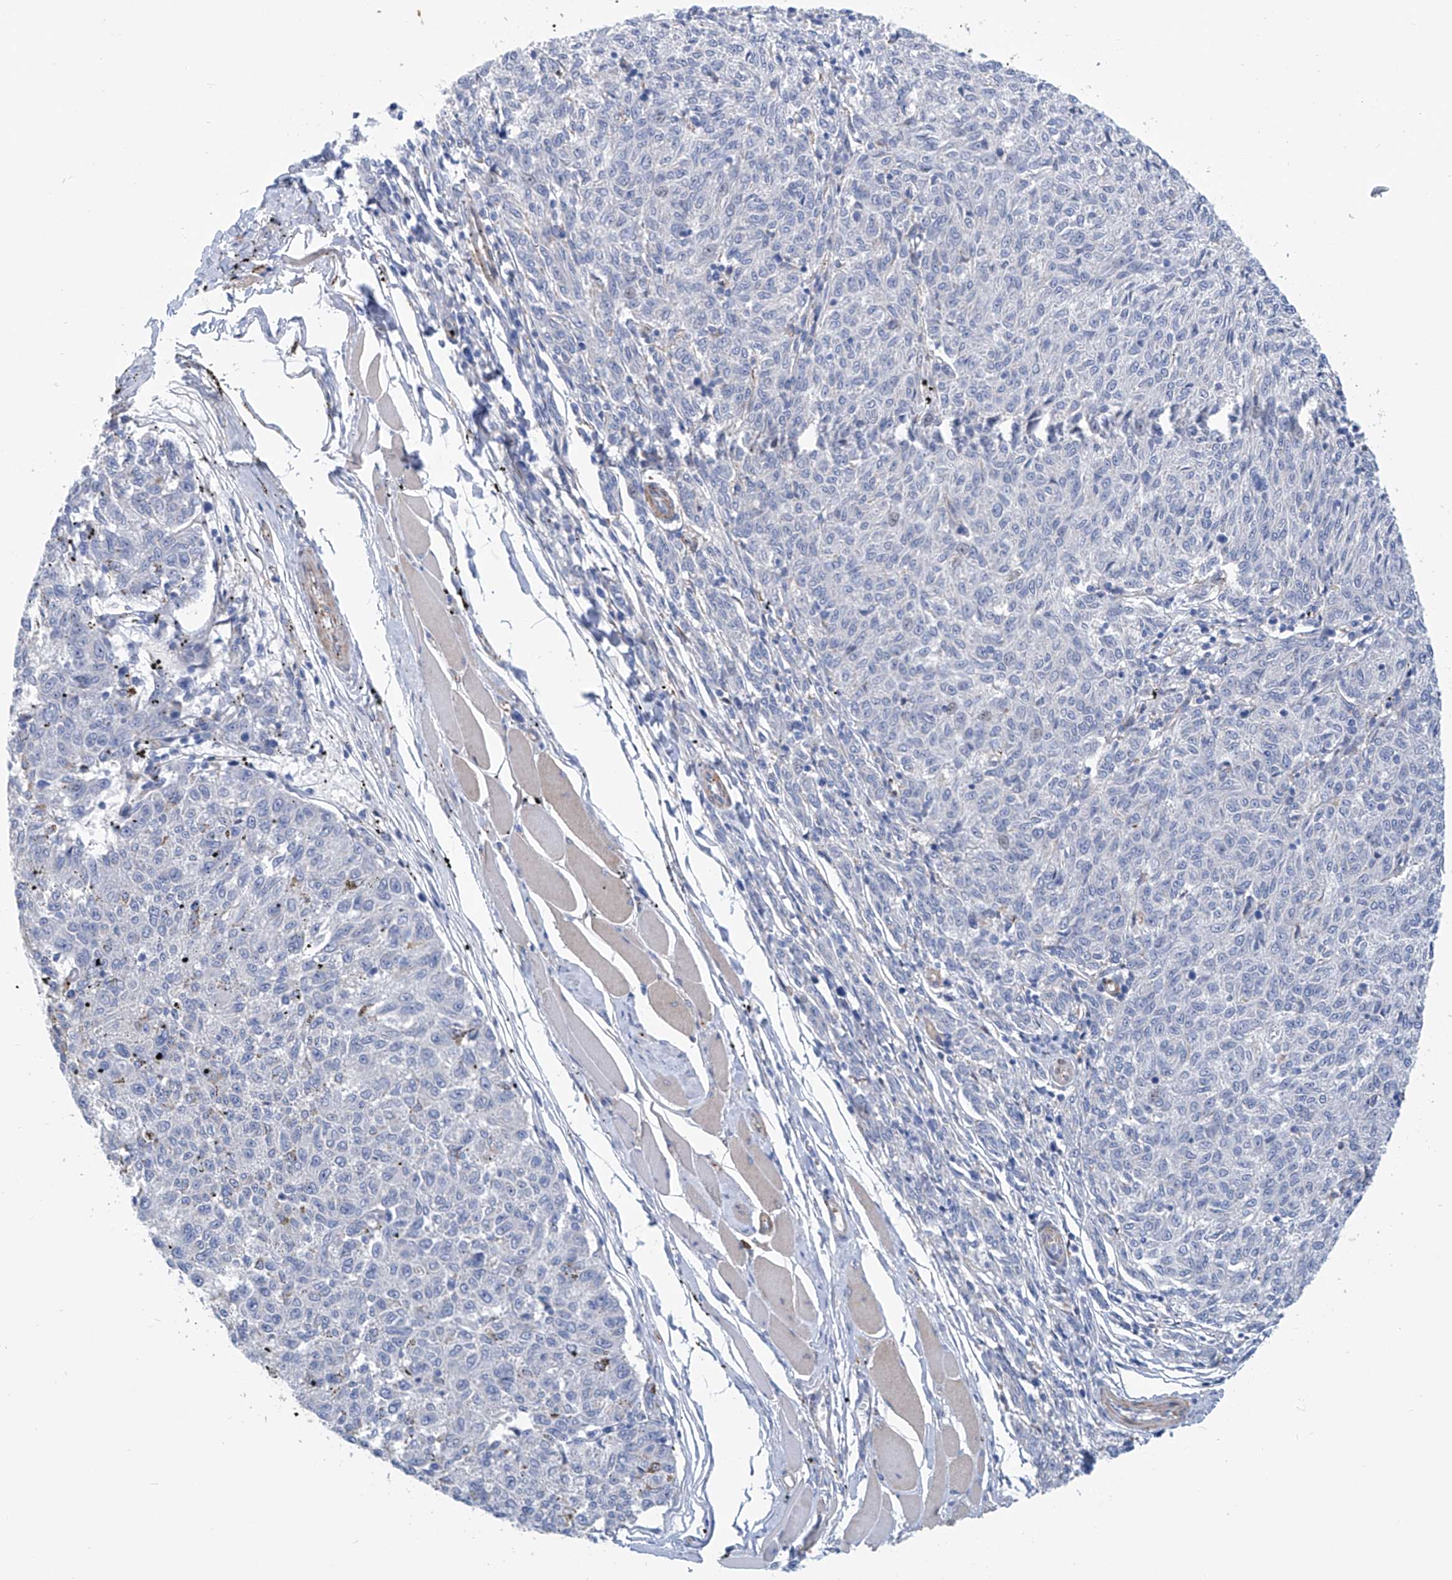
{"staining": {"intensity": "negative", "quantity": "none", "location": "none"}, "tissue": "melanoma", "cell_type": "Tumor cells", "image_type": "cancer", "snomed": [{"axis": "morphology", "description": "Malignant melanoma, NOS"}, {"axis": "topography", "description": "Skin"}], "caption": "Immunohistochemistry (IHC) micrograph of neoplastic tissue: human malignant melanoma stained with DAB (3,3'-diaminobenzidine) displays no significant protein positivity in tumor cells.", "gene": "TNN", "patient": {"sex": "female", "age": 72}}